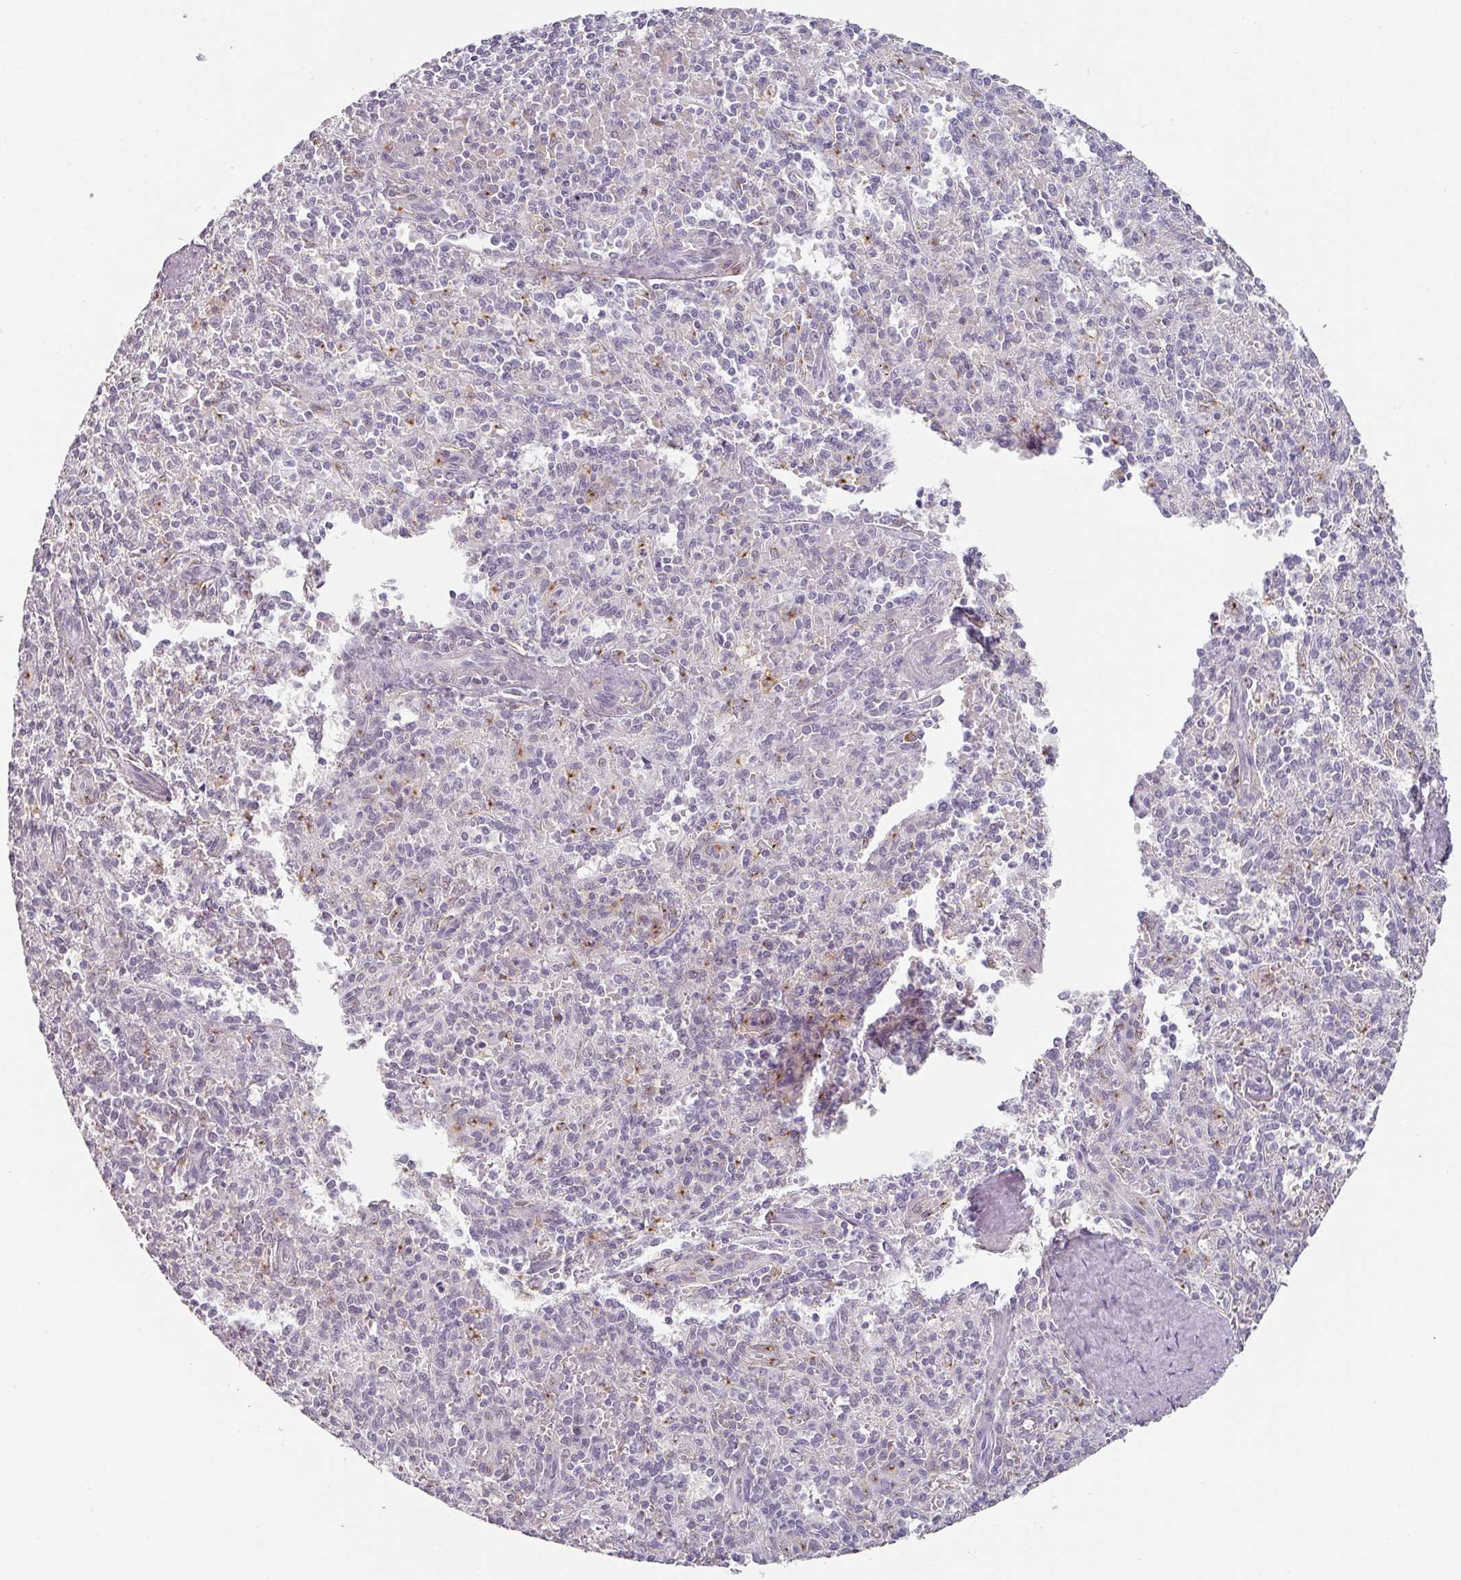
{"staining": {"intensity": "negative", "quantity": "none", "location": "none"}, "tissue": "spleen", "cell_type": "Cells in red pulp", "image_type": "normal", "snomed": [{"axis": "morphology", "description": "Normal tissue, NOS"}, {"axis": "topography", "description": "Spleen"}], "caption": "A high-resolution image shows immunohistochemistry staining of benign spleen, which shows no significant positivity in cells in red pulp.", "gene": "C1QB", "patient": {"sex": "female", "age": 70}}